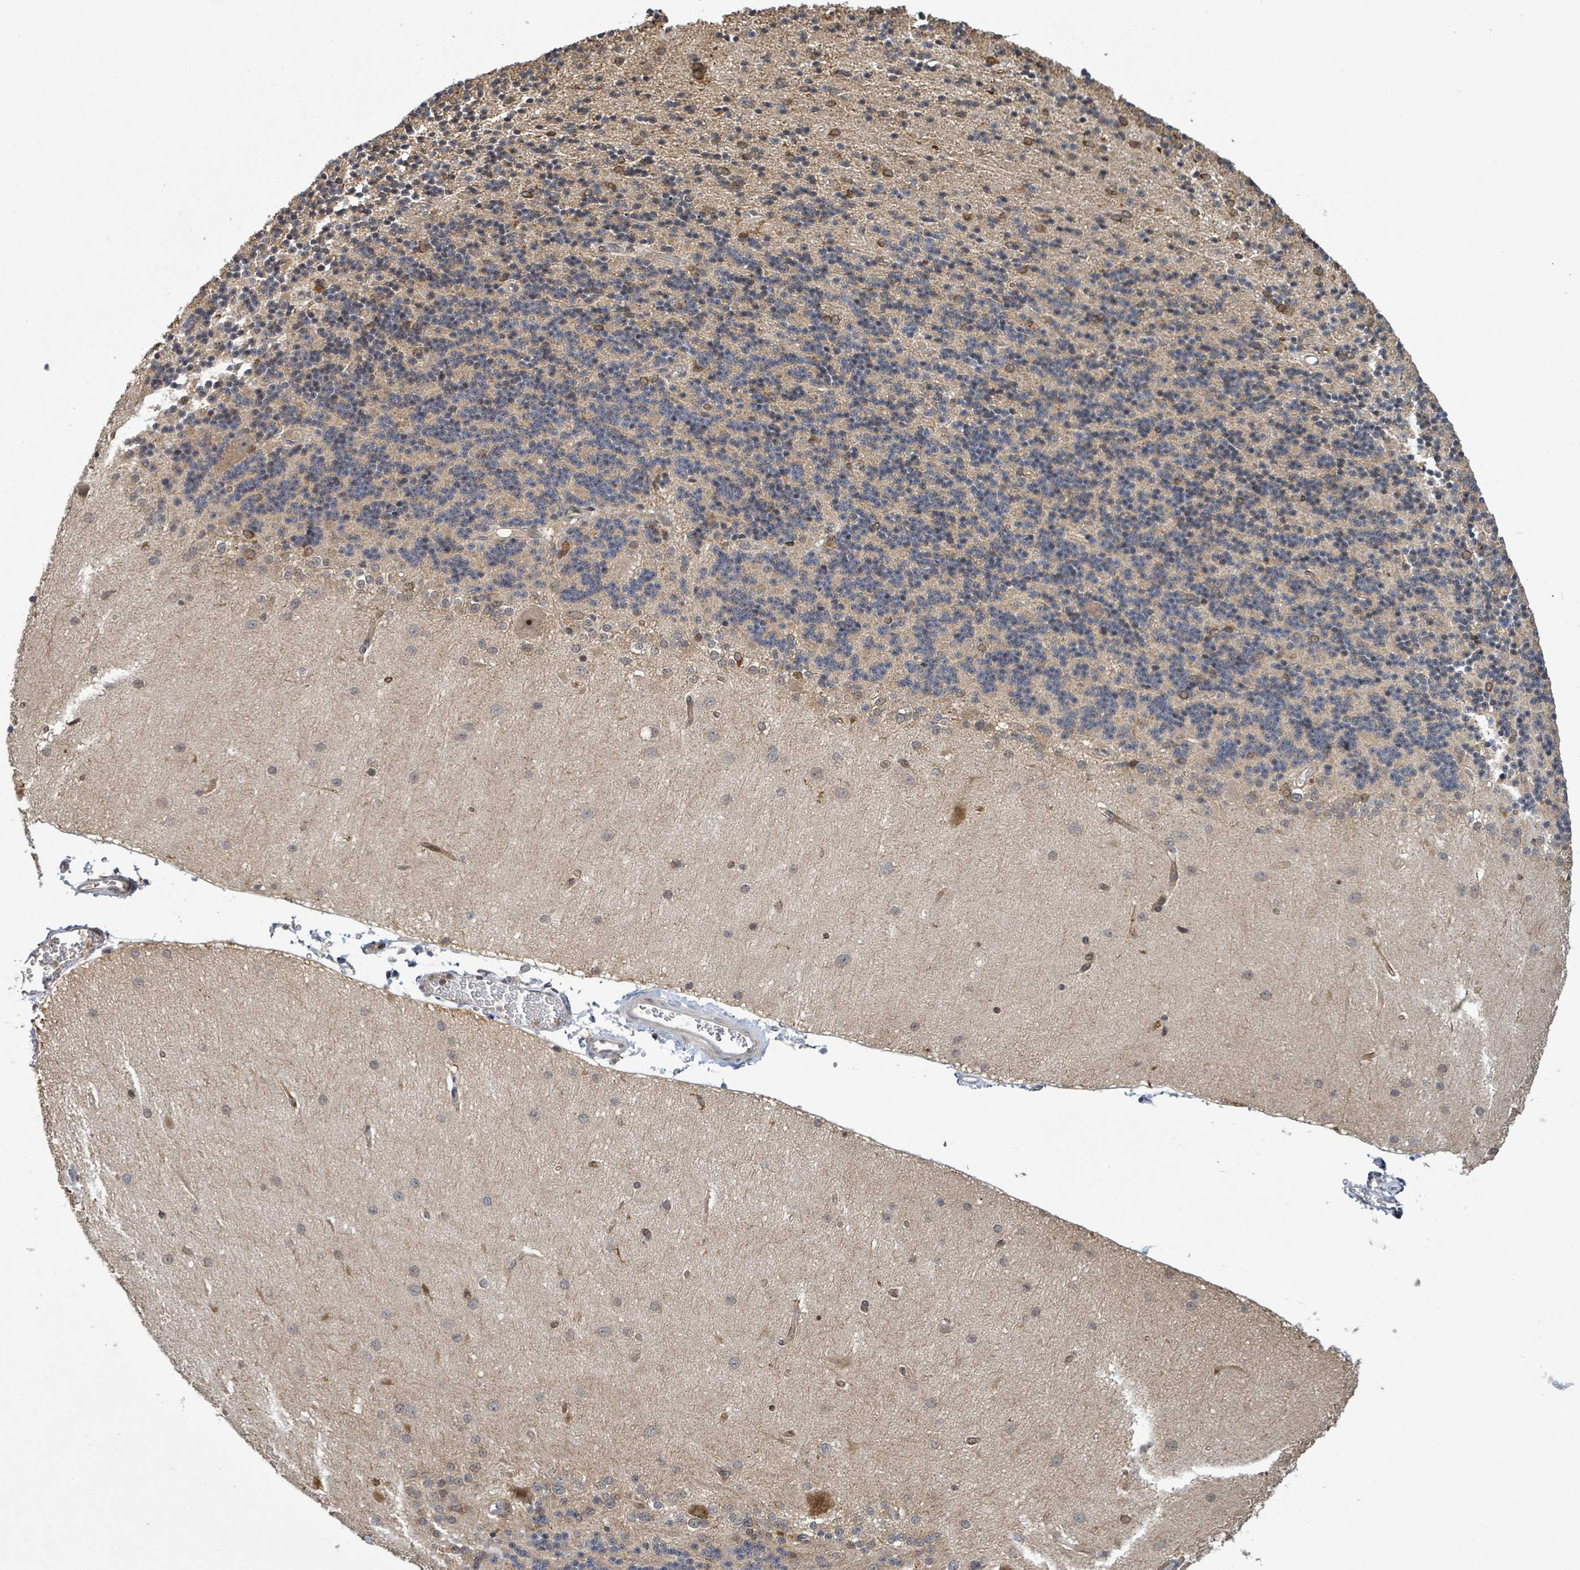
{"staining": {"intensity": "negative", "quantity": "none", "location": "none"}, "tissue": "cerebellum", "cell_type": "Cells in granular layer", "image_type": "normal", "snomed": [{"axis": "morphology", "description": "Normal tissue, NOS"}, {"axis": "topography", "description": "Cerebellum"}], "caption": "DAB (3,3'-diaminobenzidine) immunohistochemical staining of normal human cerebellum demonstrates no significant staining in cells in granular layer.", "gene": "FBXO6", "patient": {"sex": "female", "age": 29}}